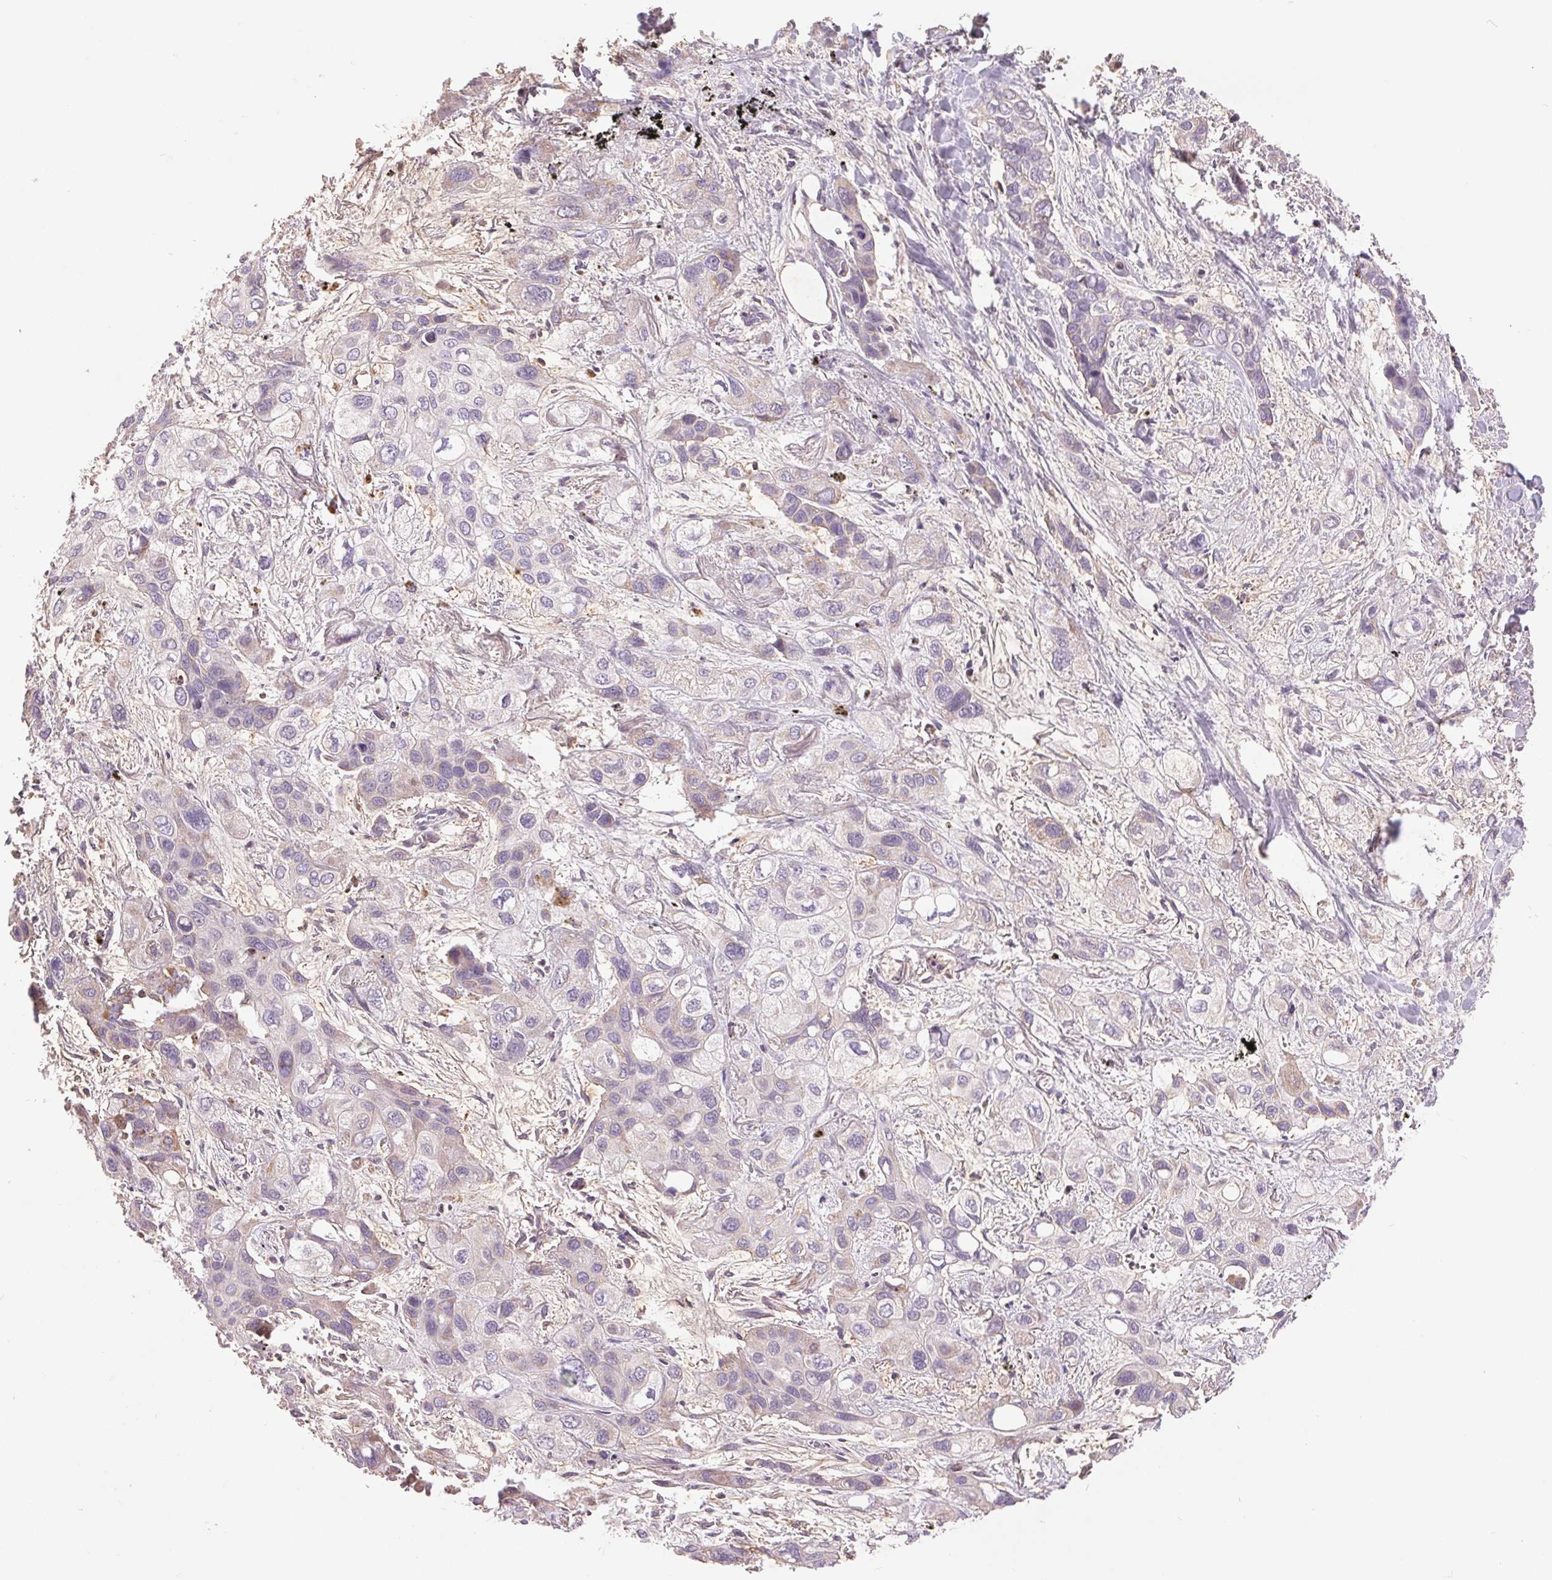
{"staining": {"intensity": "negative", "quantity": "none", "location": "none"}, "tissue": "lung cancer", "cell_type": "Tumor cells", "image_type": "cancer", "snomed": [{"axis": "morphology", "description": "Squamous cell carcinoma, NOS"}, {"axis": "morphology", "description": "Squamous cell carcinoma, metastatic, NOS"}, {"axis": "topography", "description": "Lung"}], "caption": "An immunohistochemistry (IHC) histopathology image of lung cancer (metastatic squamous cell carcinoma) is shown. There is no staining in tumor cells of lung cancer (metastatic squamous cell carcinoma). (Stains: DAB immunohistochemistry with hematoxylin counter stain, Microscopy: brightfield microscopy at high magnification).", "gene": "DGUOK", "patient": {"sex": "male", "age": 59}}